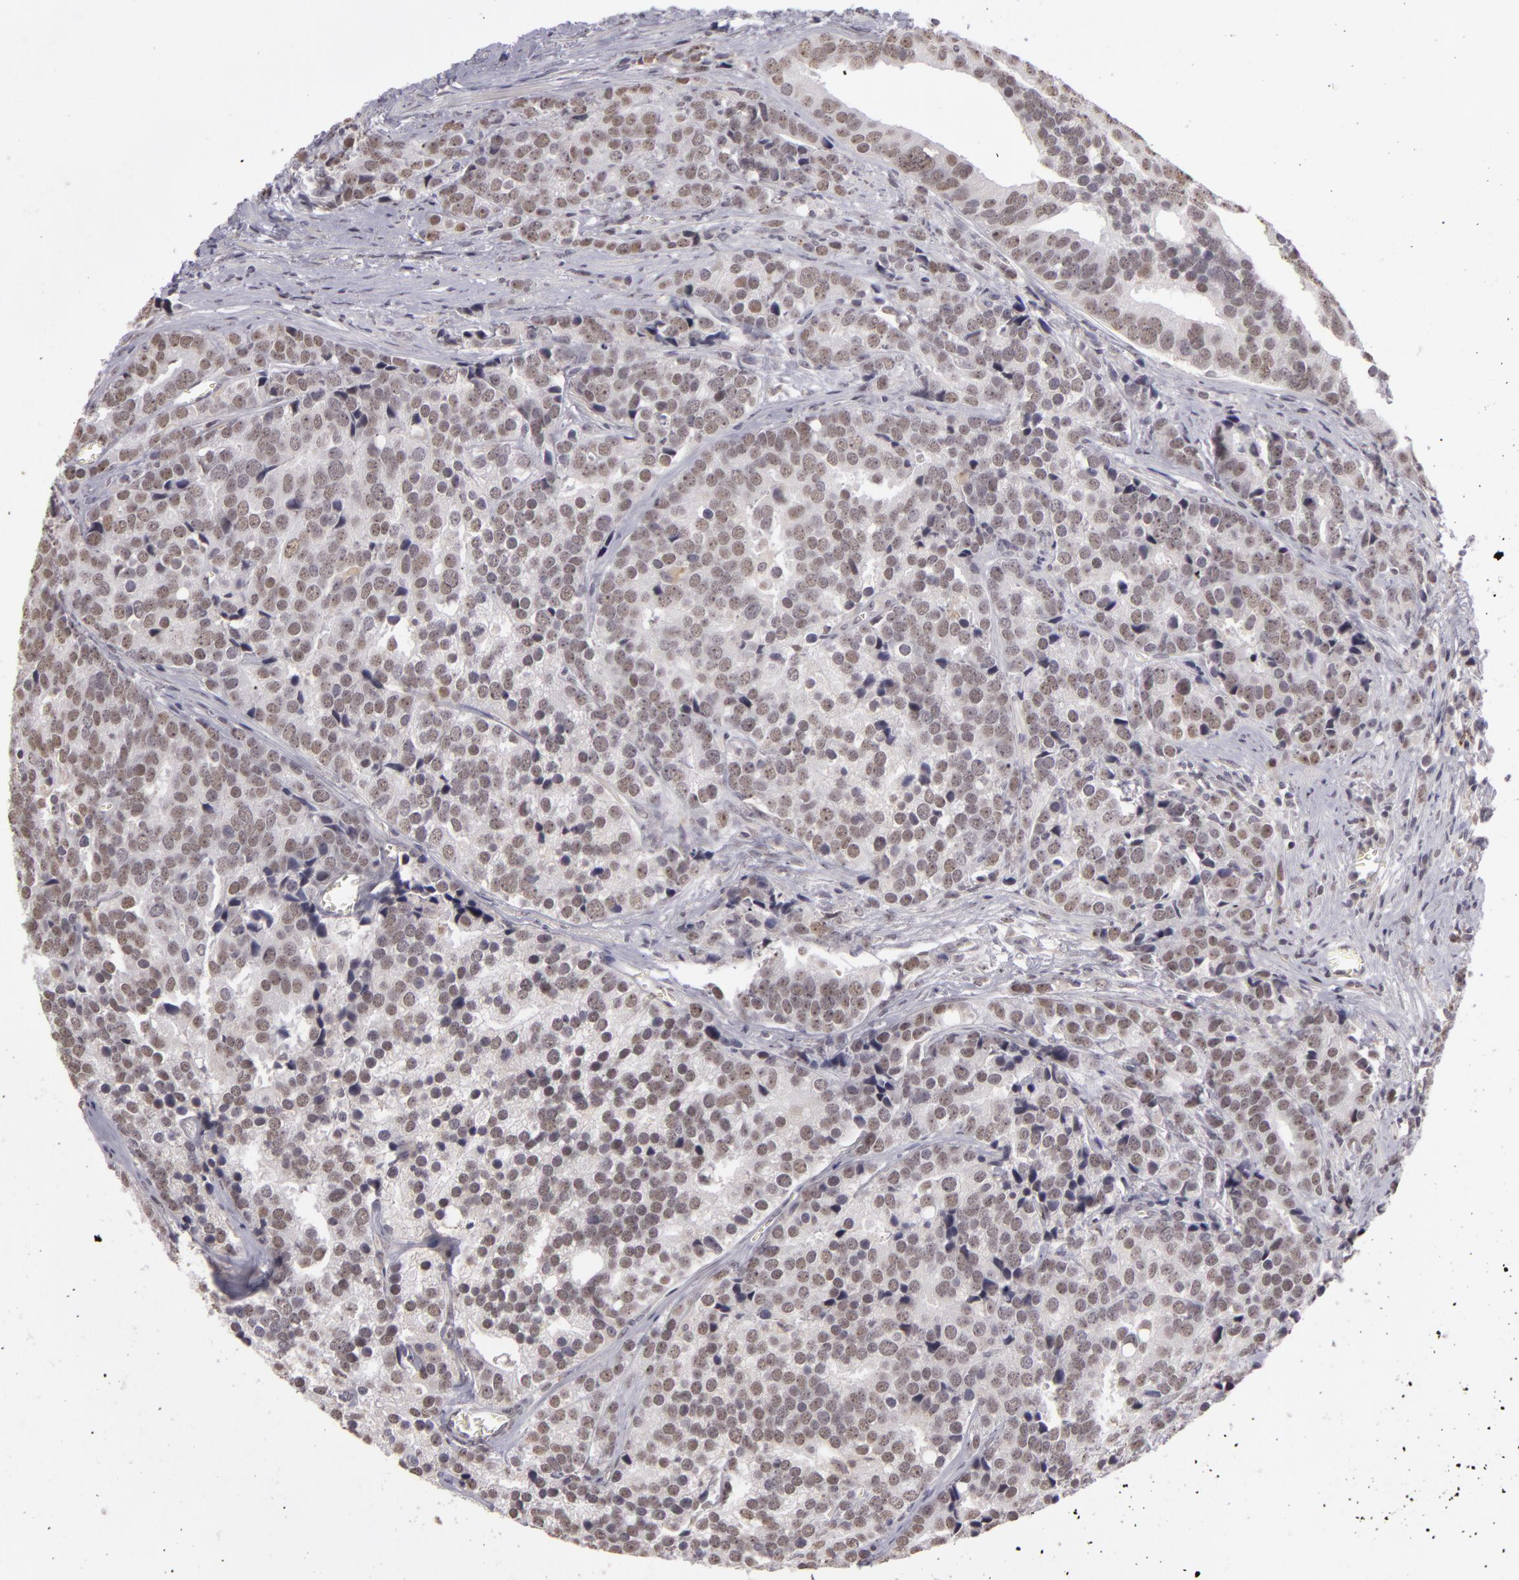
{"staining": {"intensity": "weak", "quantity": "<25%", "location": "nuclear"}, "tissue": "prostate cancer", "cell_type": "Tumor cells", "image_type": "cancer", "snomed": [{"axis": "morphology", "description": "Adenocarcinoma, High grade"}, {"axis": "topography", "description": "Prostate"}], "caption": "Tumor cells show no significant protein positivity in adenocarcinoma (high-grade) (prostate).", "gene": "RRP7A", "patient": {"sex": "male", "age": 71}}